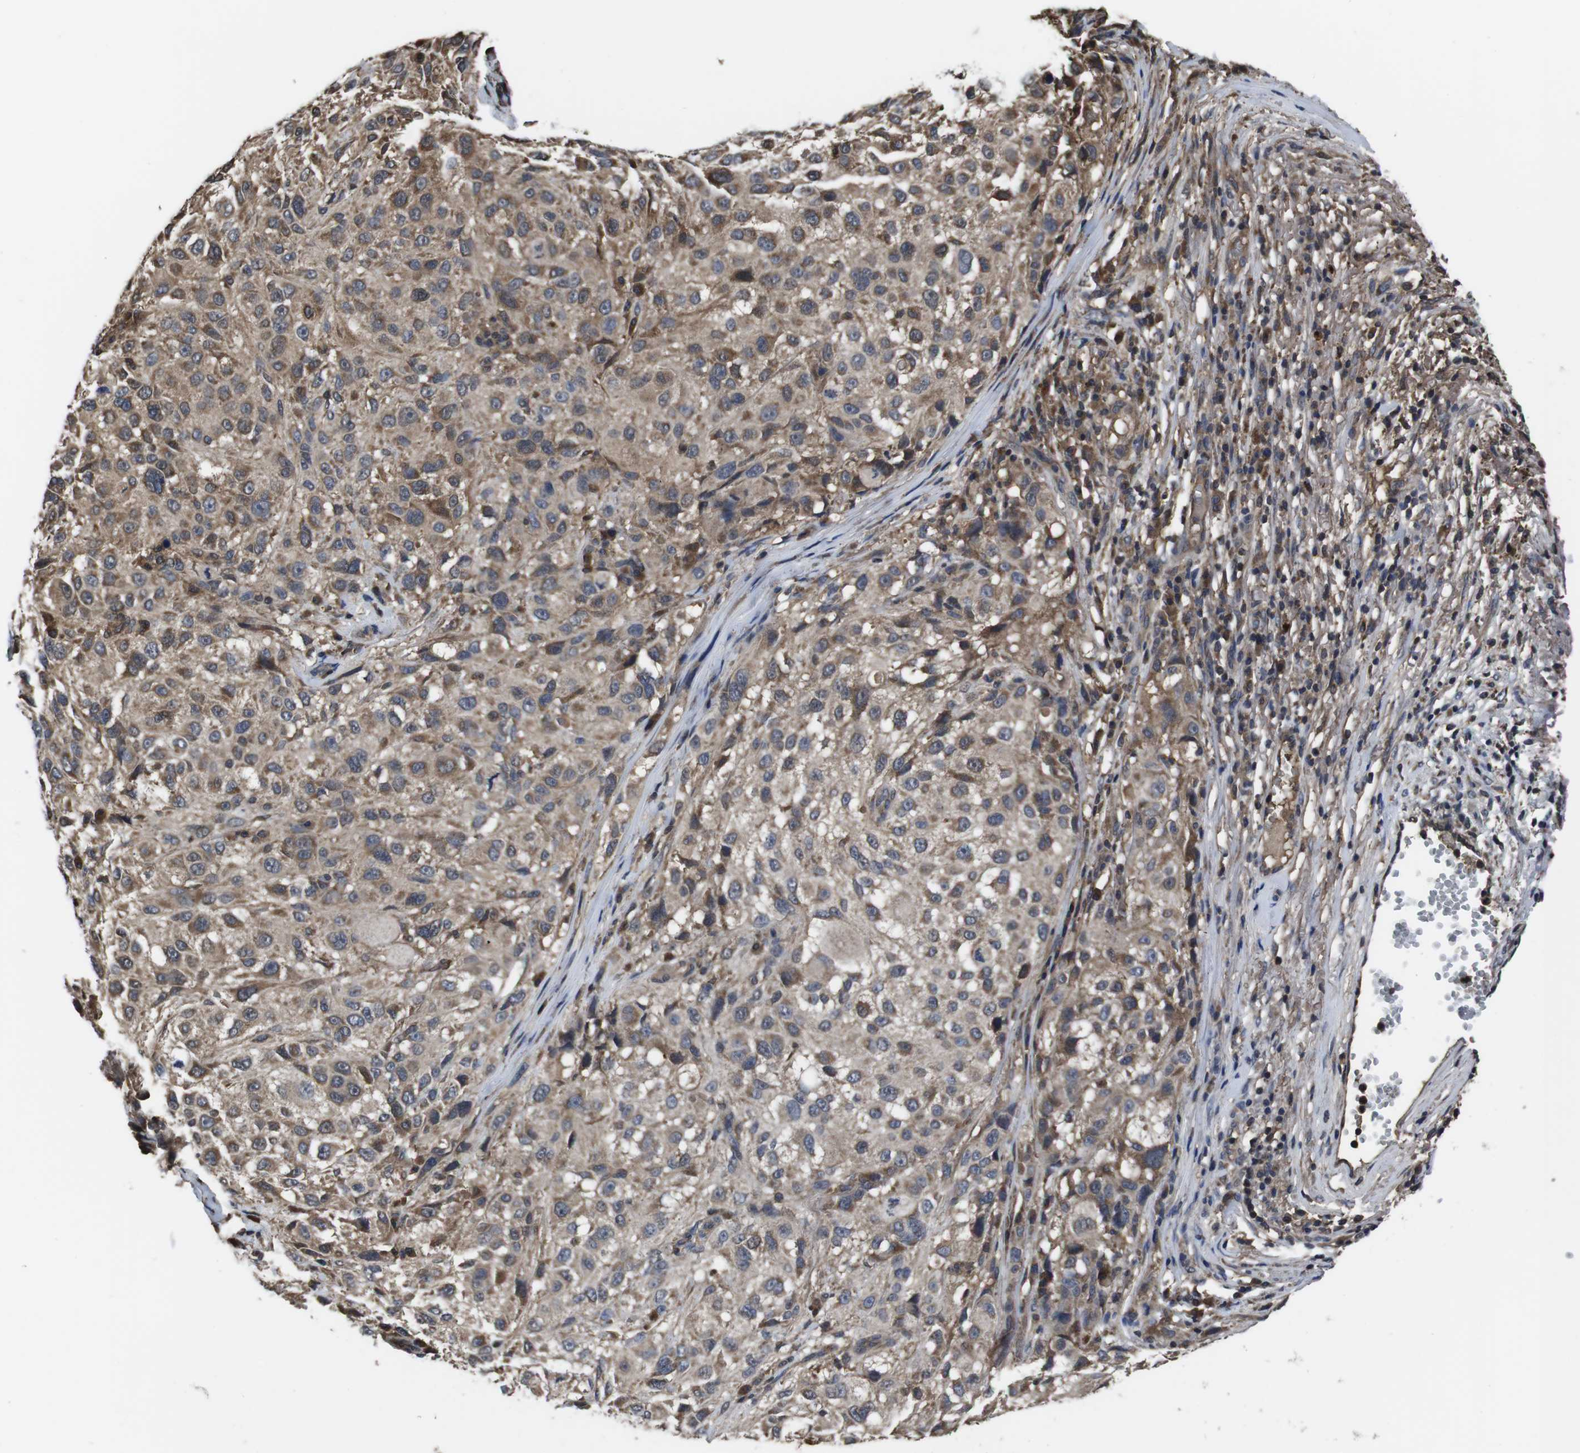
{"staining": {"intensity": "moderate", "quantity": ">75%", "location": "cytoplasmic/membranous"}, "tissue": "melanoma", "cell_type": "Tumor cells", "image_type": "cancer", "snomed": [{"axis": "morphology", "description": "Necrosis, NOS"}, {"axis": "morphology", "description": "Malignant melanoma, NOS"}, {"axis": "topography", "description": "Skin"}], "caption": "This photomicrograph demonstrates immunohistochemistry staining of human melanoma, with medium moderate cytoplasmic/membranous staining in about >75% of tumor cells.", "gene": "CXCL11", "patient": {"sex": "female", "age": 87}}